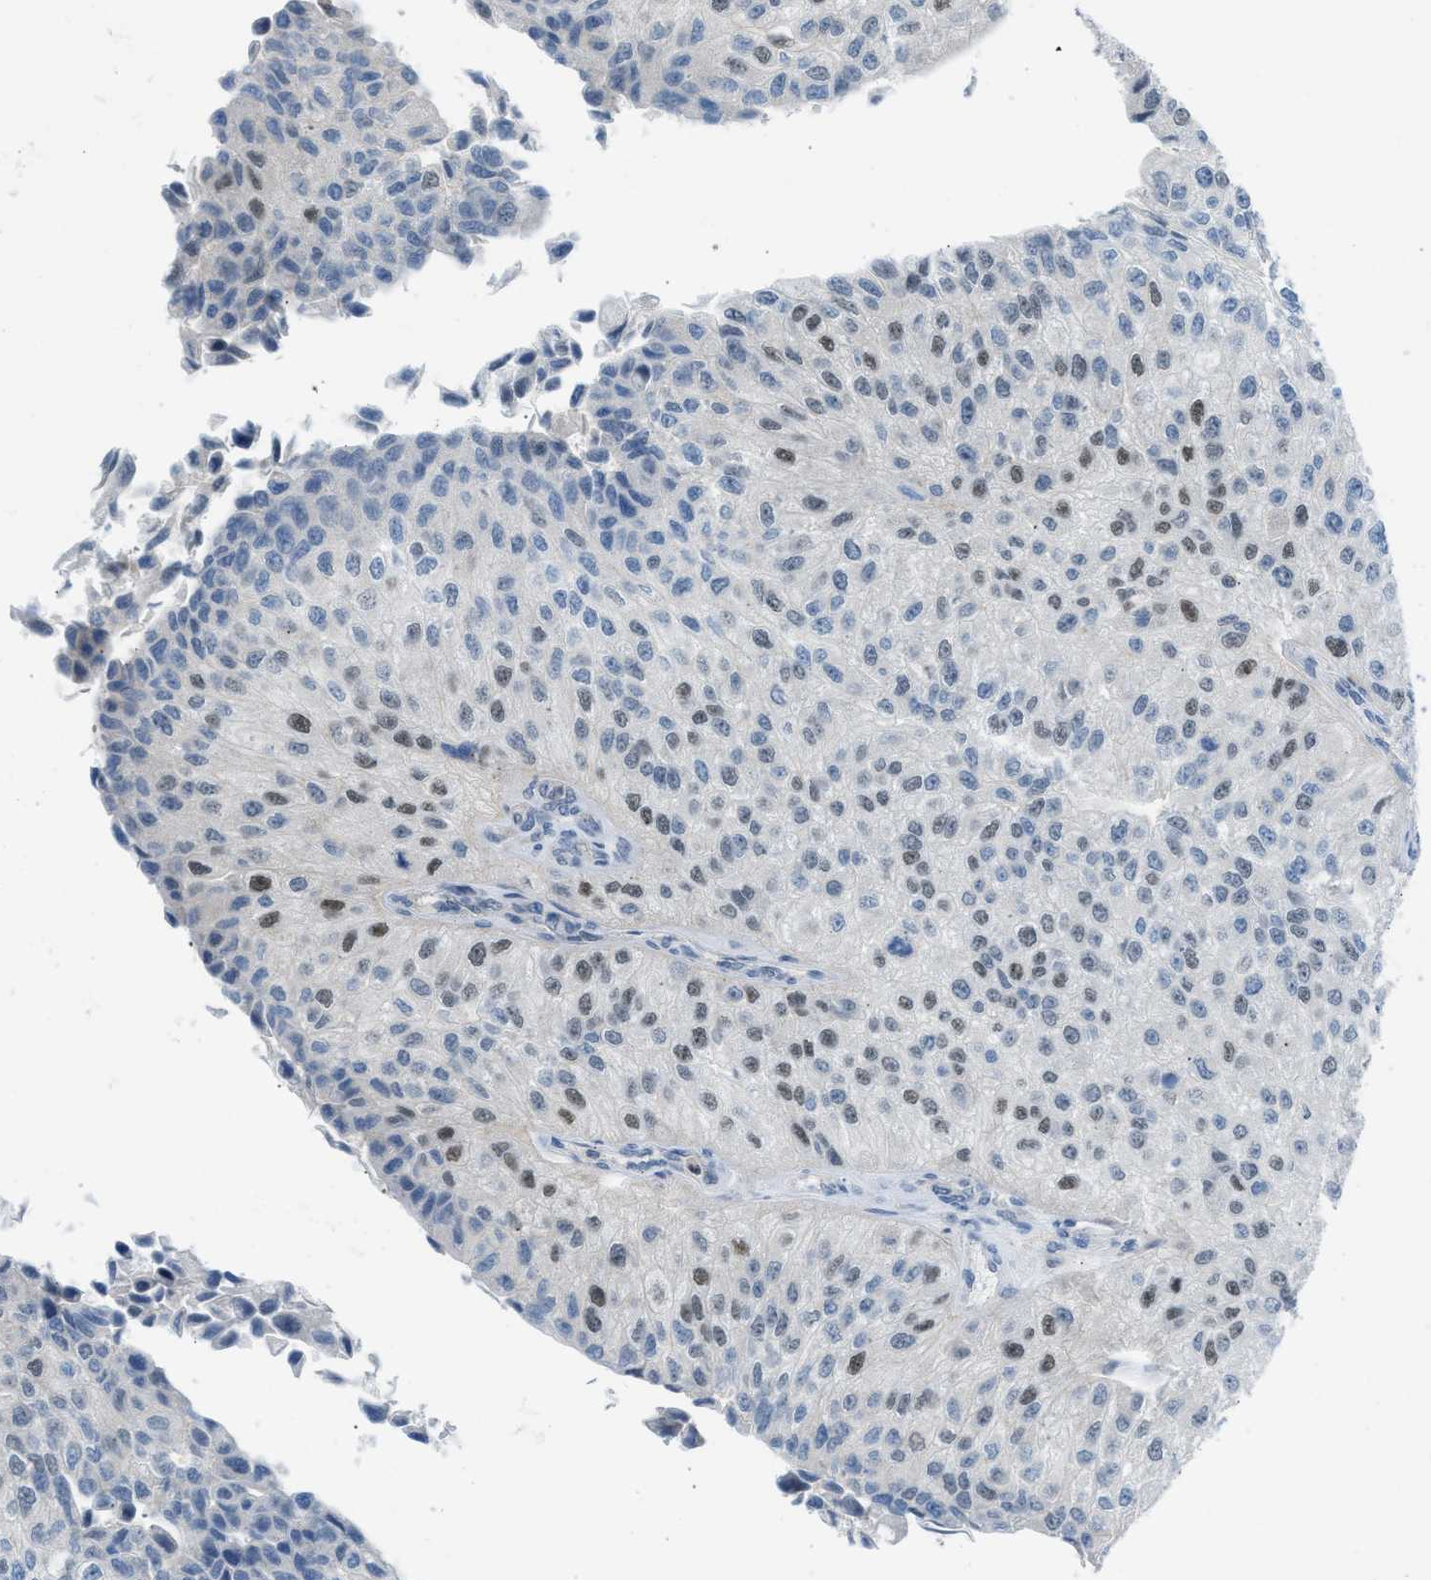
{"staining": {"intensity": "weak", "quantity": "25%-75%", "location": "nuclear"}, "tissue": "urothelial cancer", "cell_type": "Tumor cells", "image_type": "cancer", "snomed": [{"axis": "morphology", "description": "Urothelial carcinoma, High grade"}, {"axis": "topography", "description": "Kidney"}, {"axis": "topography", "description": "Urinary bladder"}], "caption": "The micrograph demonstrates staining of urothelial carcinoma (high-grade), revealing weak nuclear protein expression (brown color) within tumor cells. (DAB = brown stain, brightfield microscopy at high magnification).", "gene": "TTBK2", "patient": {"sex": "male", "age": 77}}